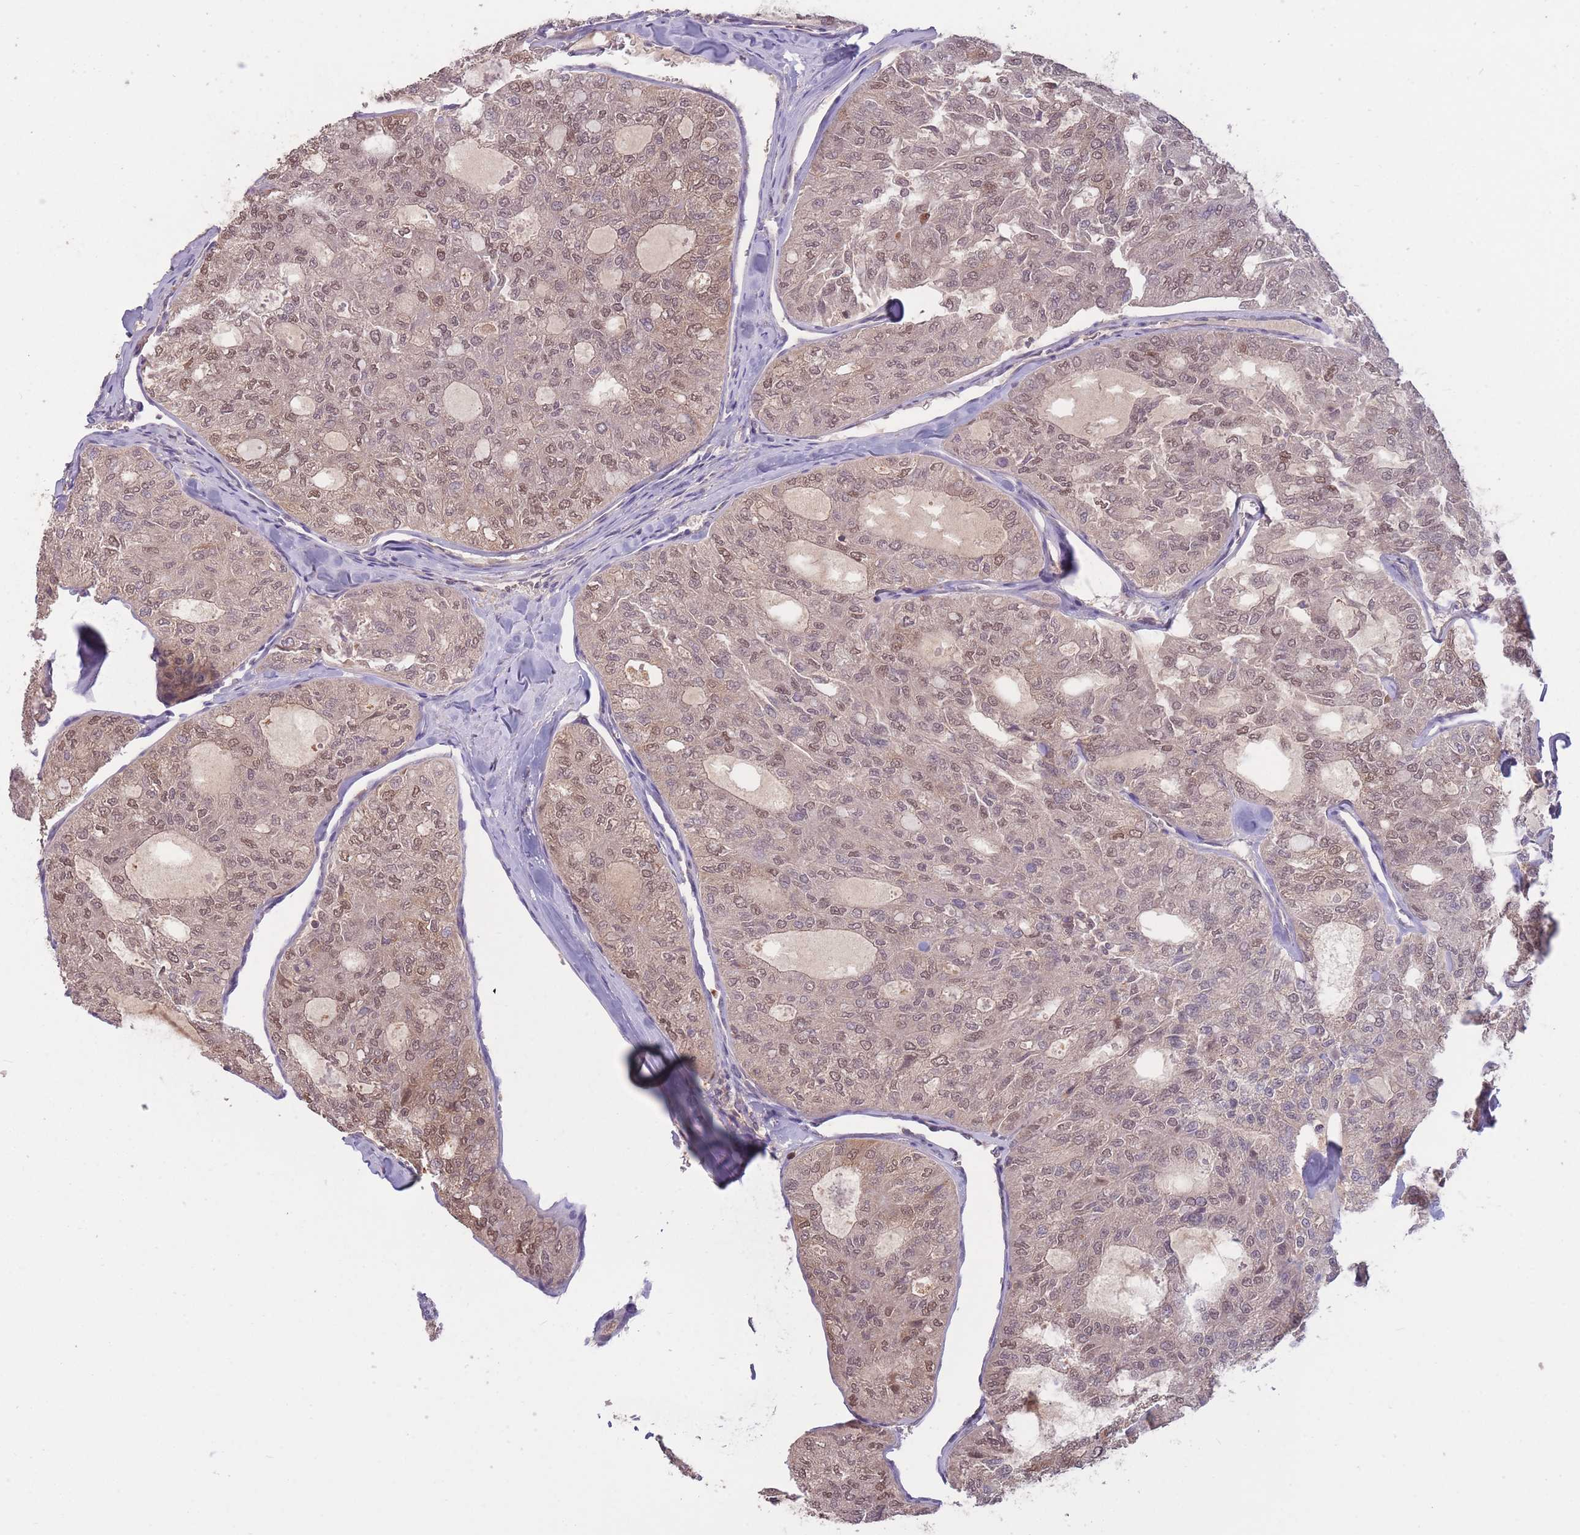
{"staining": {"intensity": "weak", "quantity": ">75%", "location": "cytoplasmic/membranous,nuclear"}, "tissue": "thyroid cancer", "cell_type": "Tumor cells", "image_type": "cancer", "snomed": [{"axis": "morphology", "description": "Follicular adenoma carcinoma, NOS"}, {"axis": "topography", "description": "Thyroid gland"}], "caption": "The photomicrograph displays immunohistochemical staining of thyroid cancer. There is weak cytoplasmic/membranous and nuclear positivity is appreciated in approximately >75% of tumor cells.", "gene": "GMIP", "patient": {"sex": "male", "age": 75}}